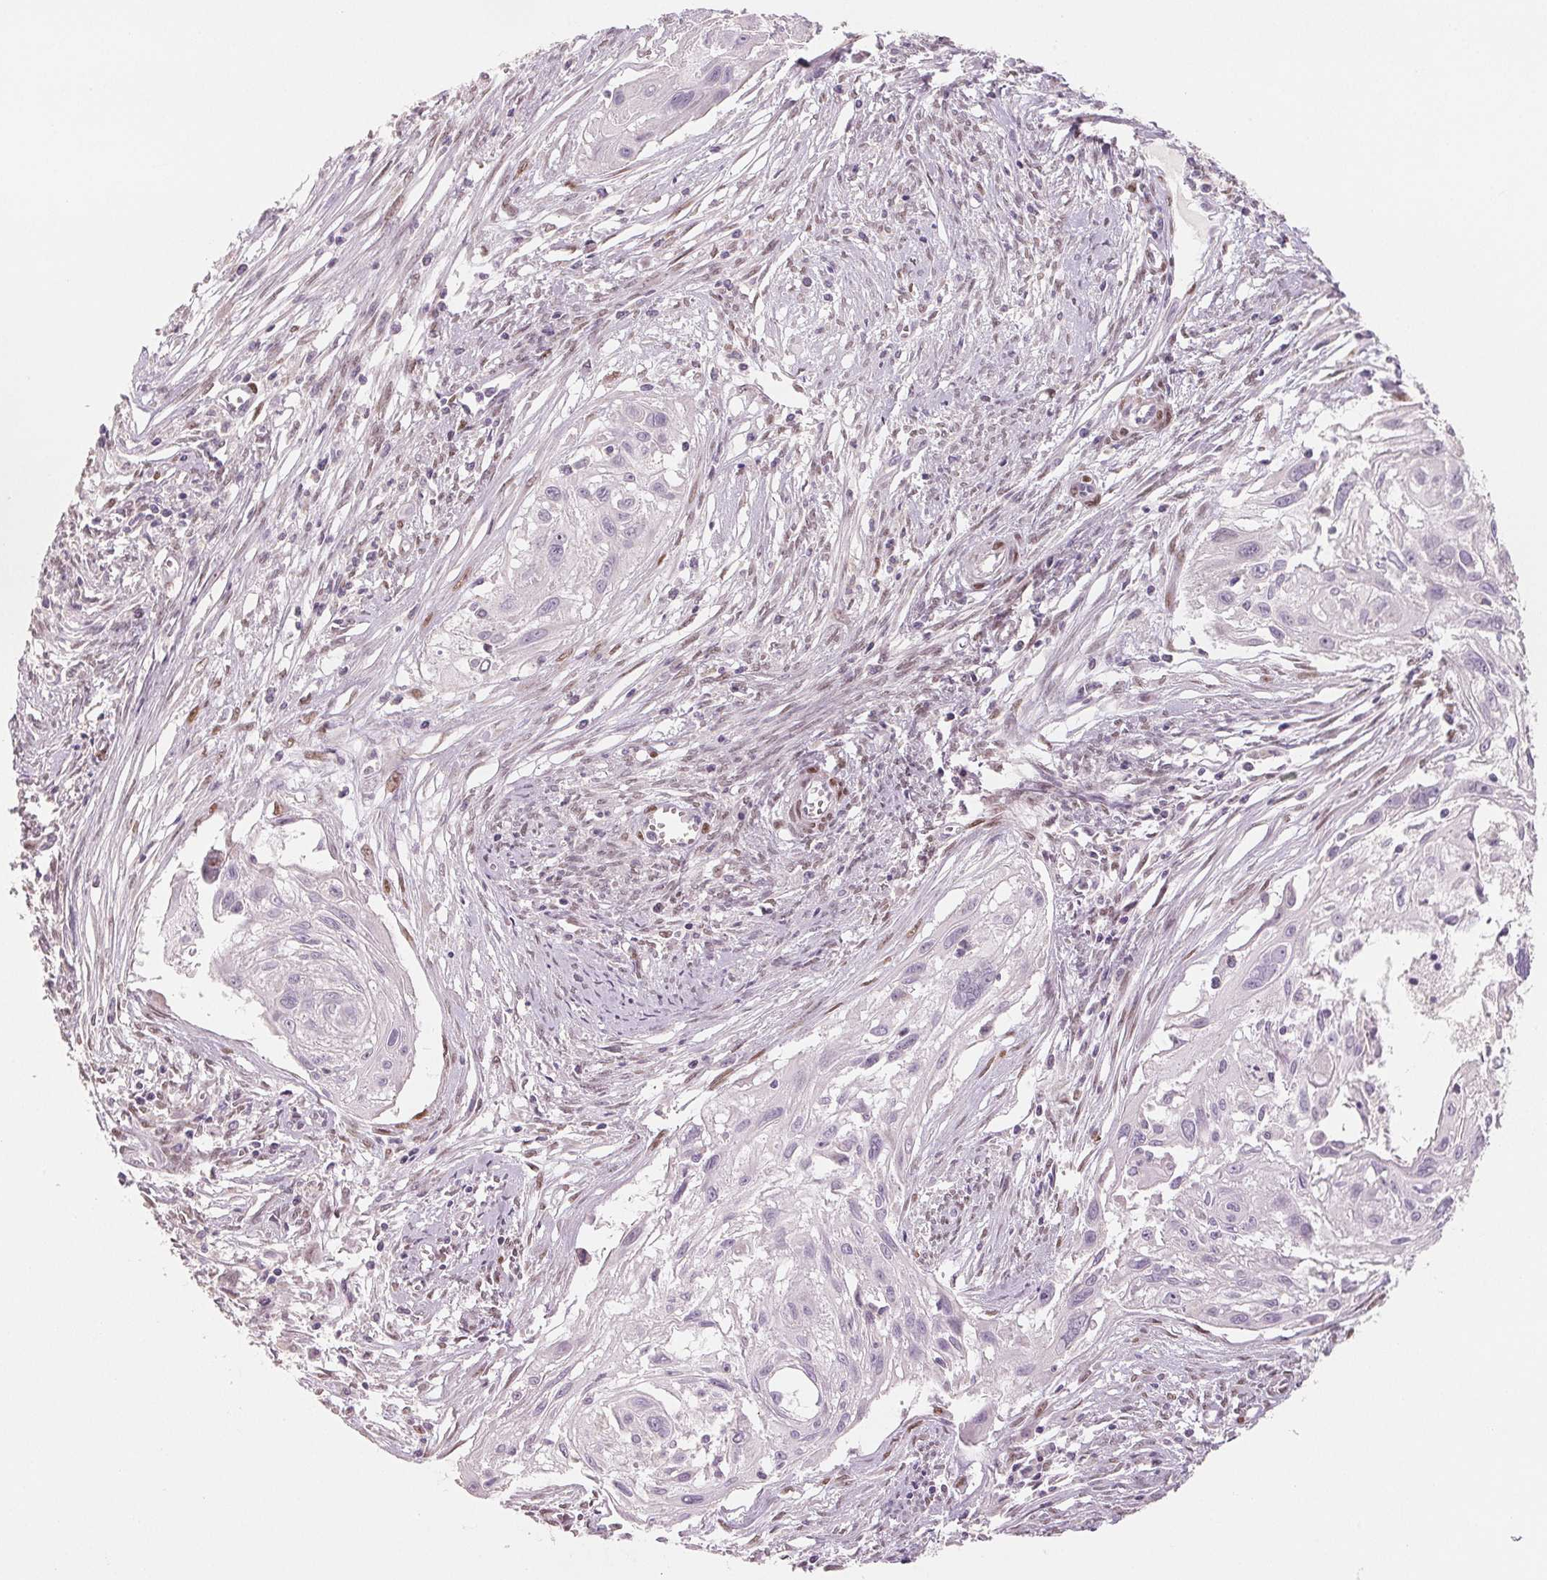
{"staining": {"intensity": "negative", "quantity": "none", "location": "none"}, "tissue": "cervical cancer", "cell_type": "Tumor cells", "image_type": "cancer", "snomed": [{"axis": "morphology", "description": "Squamous cell carcinoma, NOS"}, {"axis": "topography", "description": "Cervix"}], "caption": "The image demonstrates no significant staining in tumor cells of cervical squamous cell carcinoma.", "gene": "SMARCD3", "patient": {"sex": "female", "age": 49}}